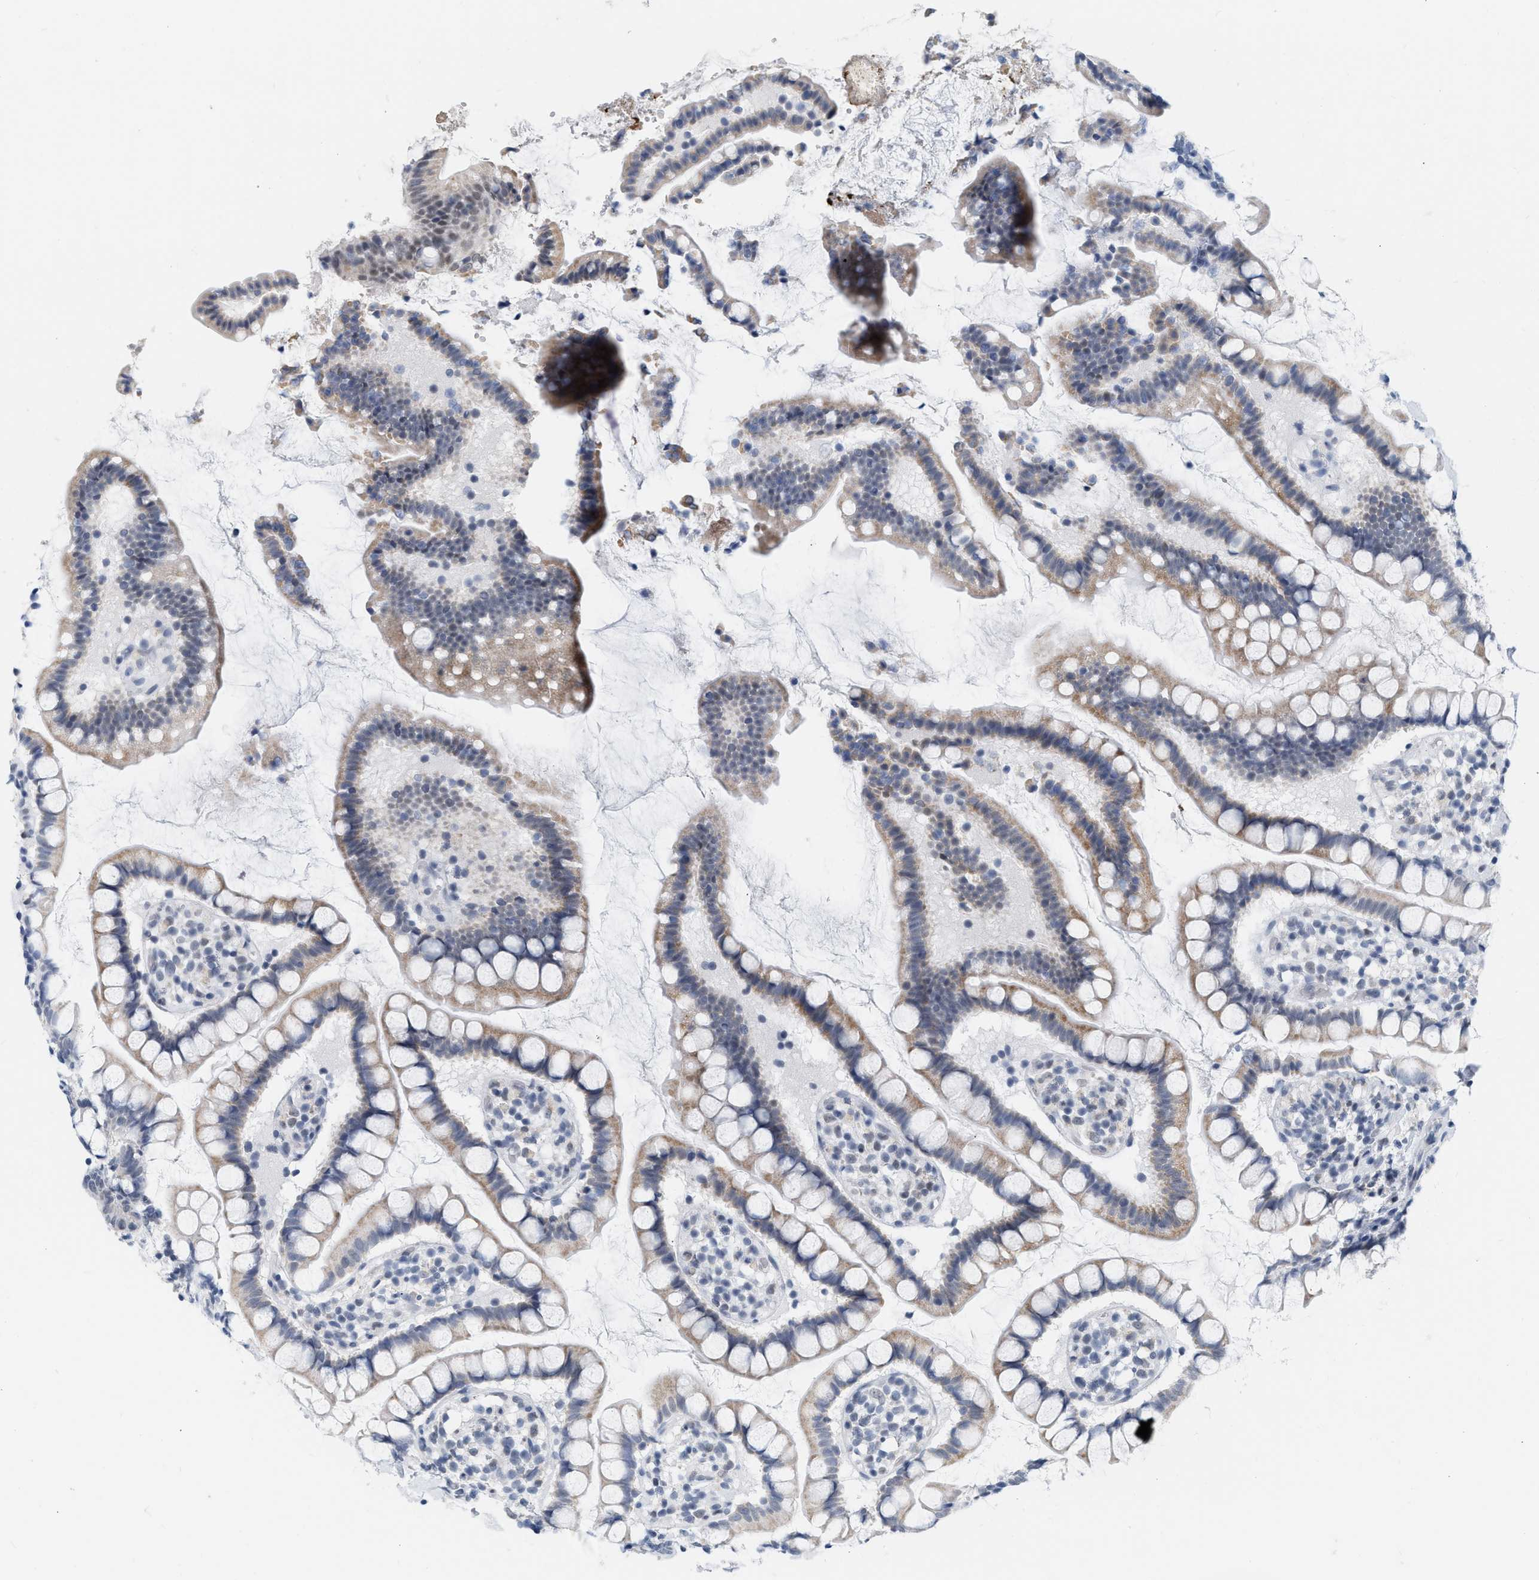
{"staining": {"intensity": "moderate", "quantity": "<25%", "location": "cytoplasmic/membranous"}, "tissue": "small intestine", "cell_type": "Glandular cells", "image_type": "normal", "snomed": [{"axis": "morphology", "description": "Normal tissue, NOS"}, {"axis": "topography", "description": "Small intestine"}], "caption": "Immunohistochemical staining of unremarkable small intestine reveals moderate cytoplasmic/membranous protein expression in about <25% of glandular cells. The protein of interest is stained brown, and the nuclei are stained in blue (DAB IHC with brightfield microscopy, high magnification).", "gene": "XIRP1", "patient": {"sex": "female", "age": 84}}